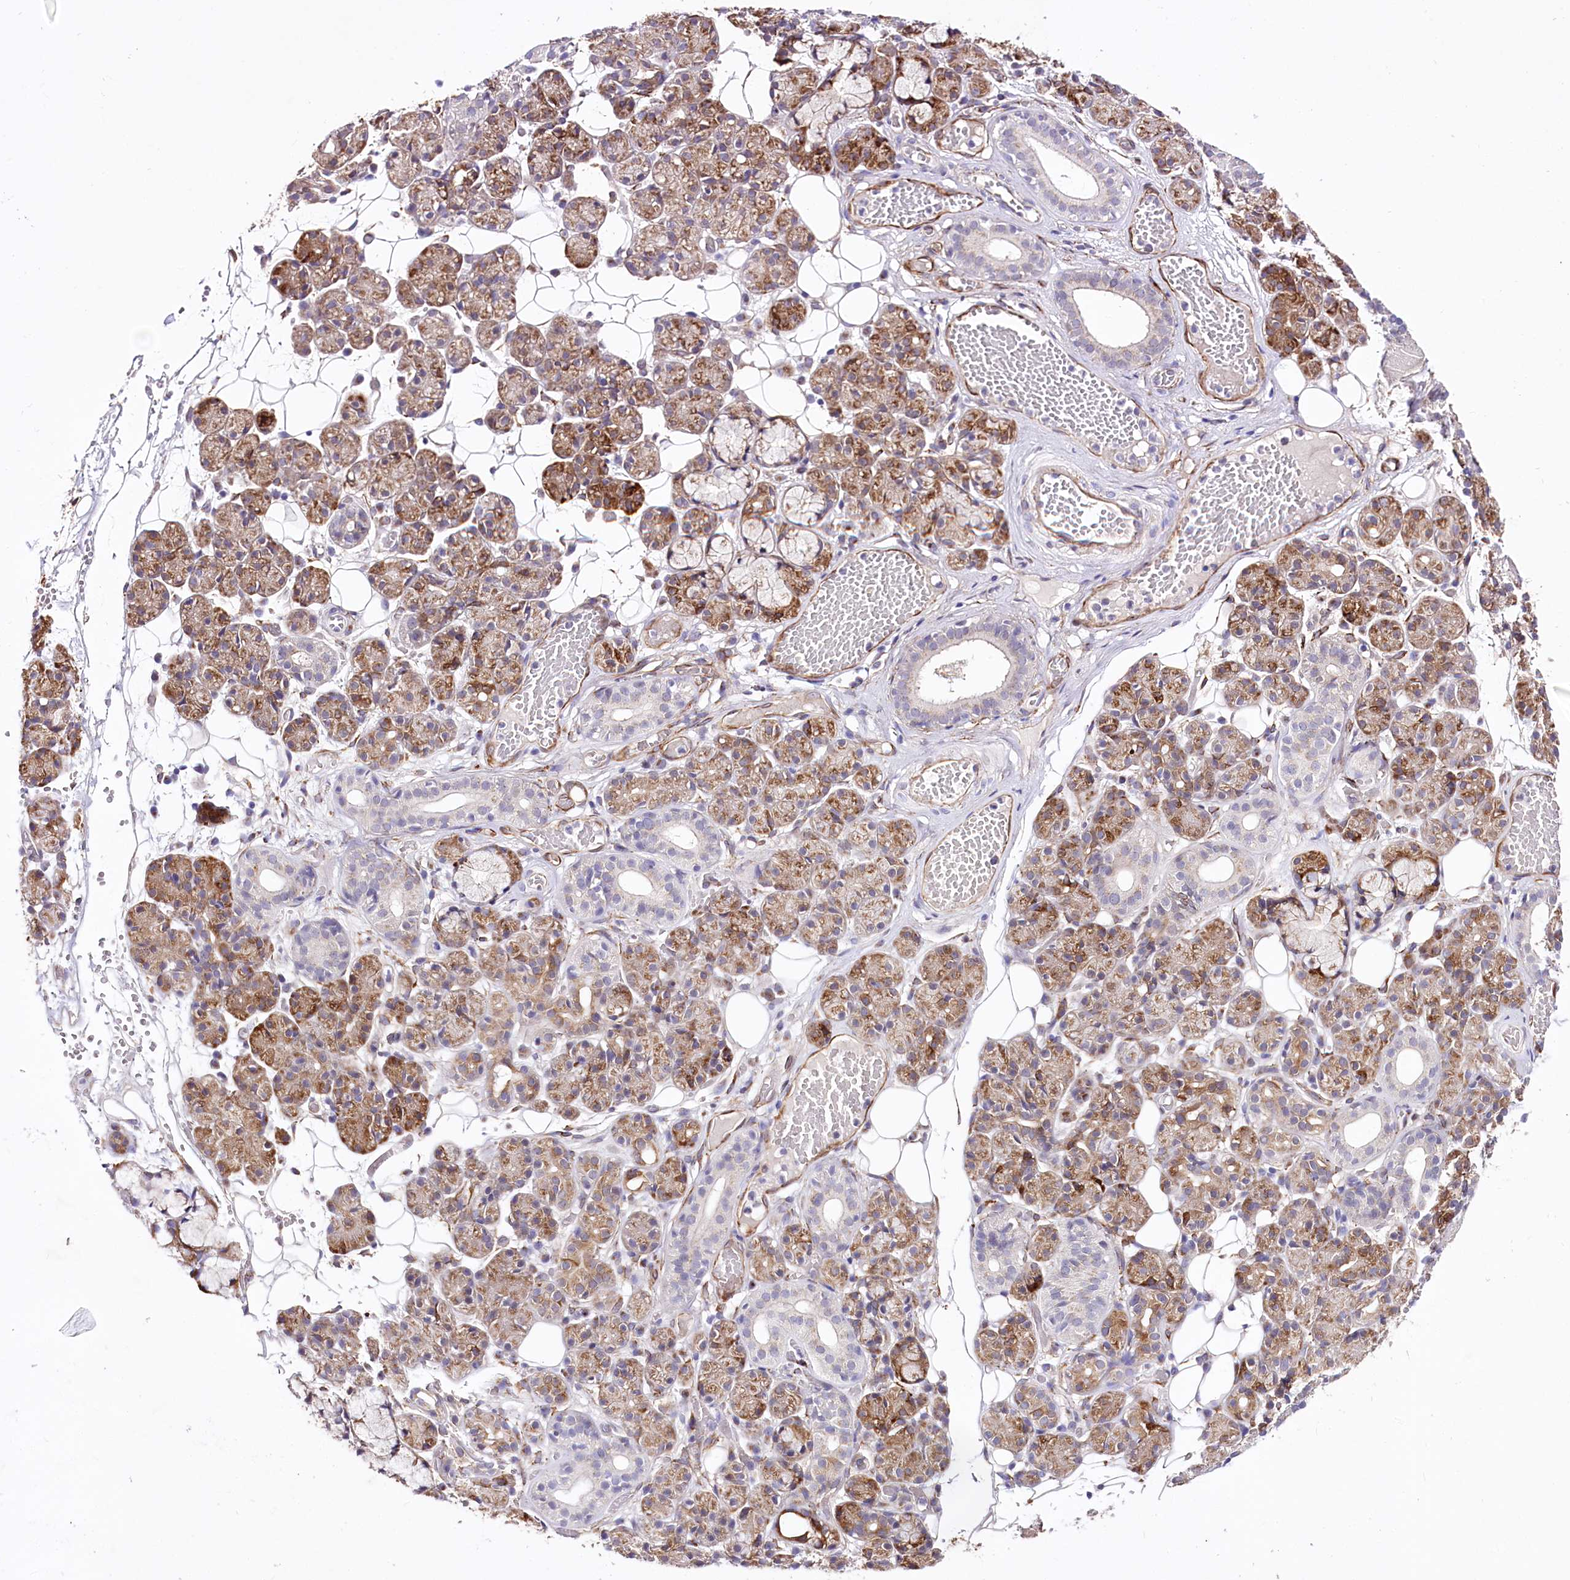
{"staining": {"intensity": "moderate", "quantity": "25%-75%", "location": "cytoplasmic/membranous"}, "tissue": "salivary gland", "cell_type": "Glandular cells", "image_type": "normal", "snomed": [{"axis": "morphology", "description": "Normal tissue, NOS"}, {"axis": "topography", "description": "Salivary gland"}], "caption": "IHC photomicrograph of benign human salivary gland stained for a protein (brown), which displays medium levels of moderate cytoplasmic/membranous positivity in approximately 25%-75% of glandular cells.", "gene": "WWC1", "patient": {"sex": "male", "age": 63}}